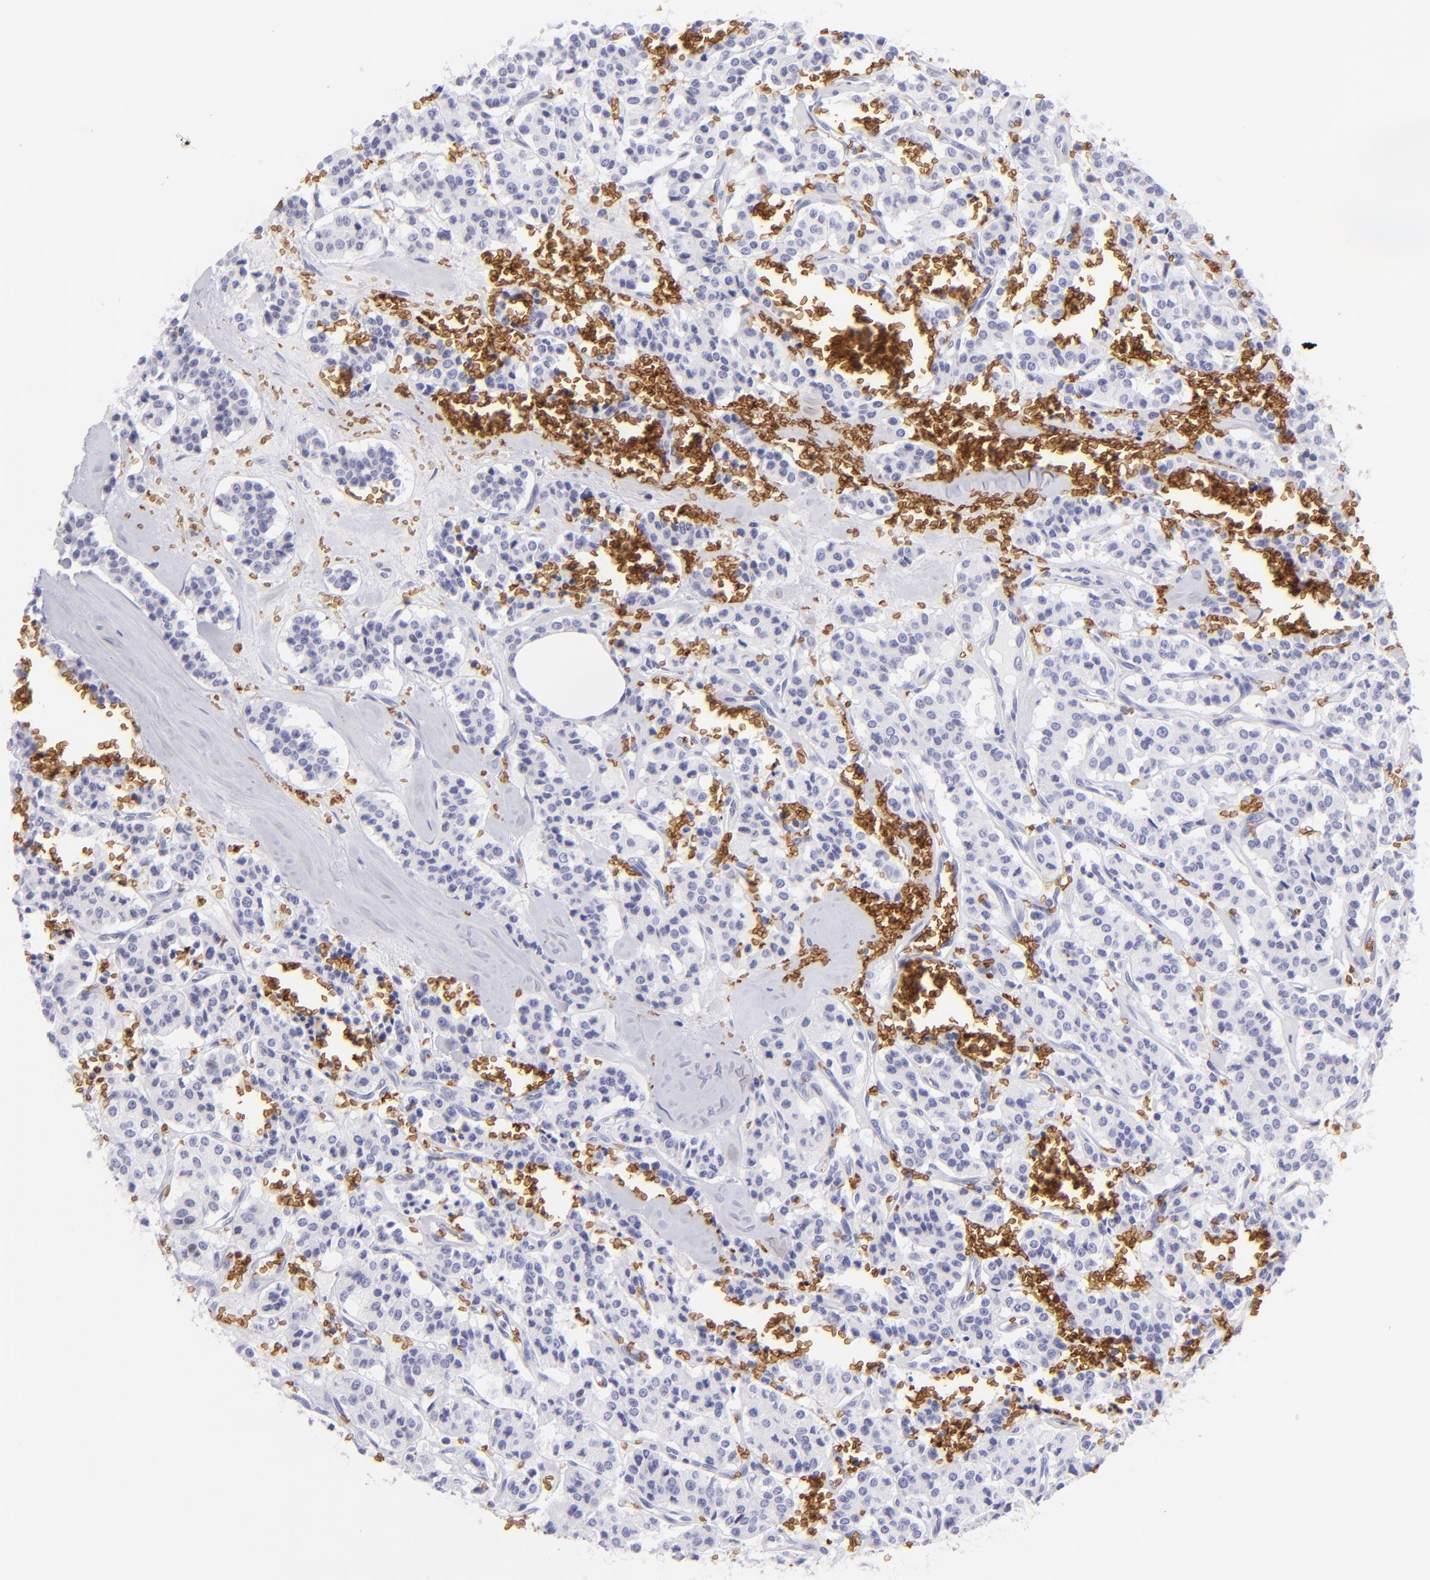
{"staining": {"intensity": "negative", "quantity": "none", "location": "none"}, "tissue": "carcinoid", "cell_type": "Tumor cells", "image_type": "cancer", "snomed": [{"axis": "morphology", "description": "Carcinoid, malignant, NOS"}, {"axis": "topography", "description": "Bronchus"}], "caption": "Immunohistochemistry (IHC) of malignant carcinoid exhibits no positivity in tumor cells. (Immunohistochemistry (IHC), brightfield microscopy, high magnification).", "gene": "GYPA", "patient": {"sex": "male", "age": 55}}